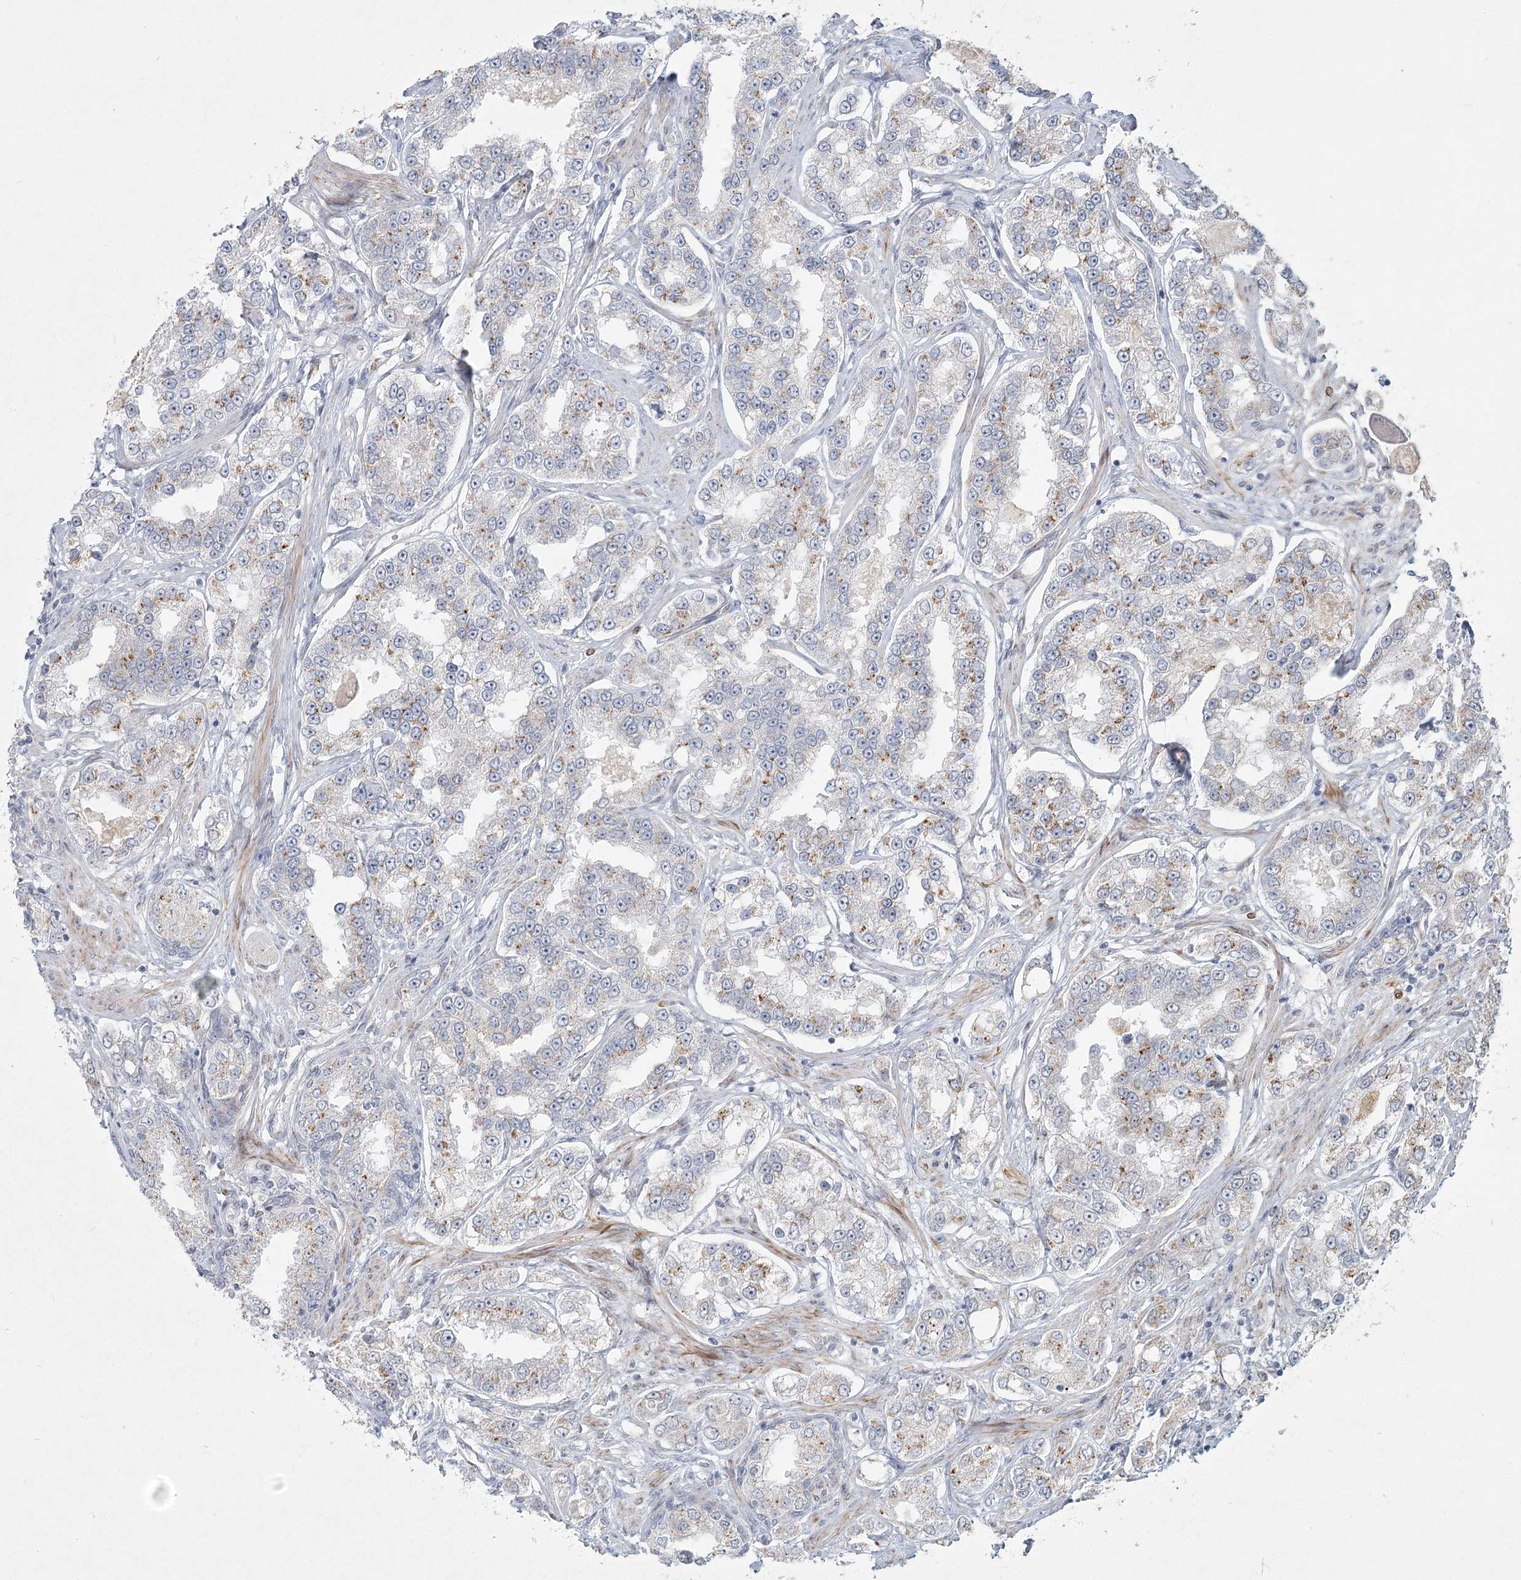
{"staining": {"intensity": "weak", "quantity": "<25%", "location": "cytoplasmic/membranous"}, "tissue": "prostate cancer", "cell_type": "Tumor cells", "image_type": "cancer", "snomed": [{"axis": "morphology", "description": "Normal tissue, NOS"}, {"axis": "morphology", "description": "Adenocarcinoma, High grade"}, {"axis": "topography", "description": "Prostate"}], "caption": "The micrograph demonstrates no staining of tumor cells in adenocarcinoma (high-grade) (prostate). Brightfield microscopy of immunohistochemistry (IHC) stained with DAB (3,3'-diaminobenzidine) (brown) and hematoxylin (blue), captured at high magnification.", "gene": "LRP2BP", "patient": {"sex": "male", "age": 83}}